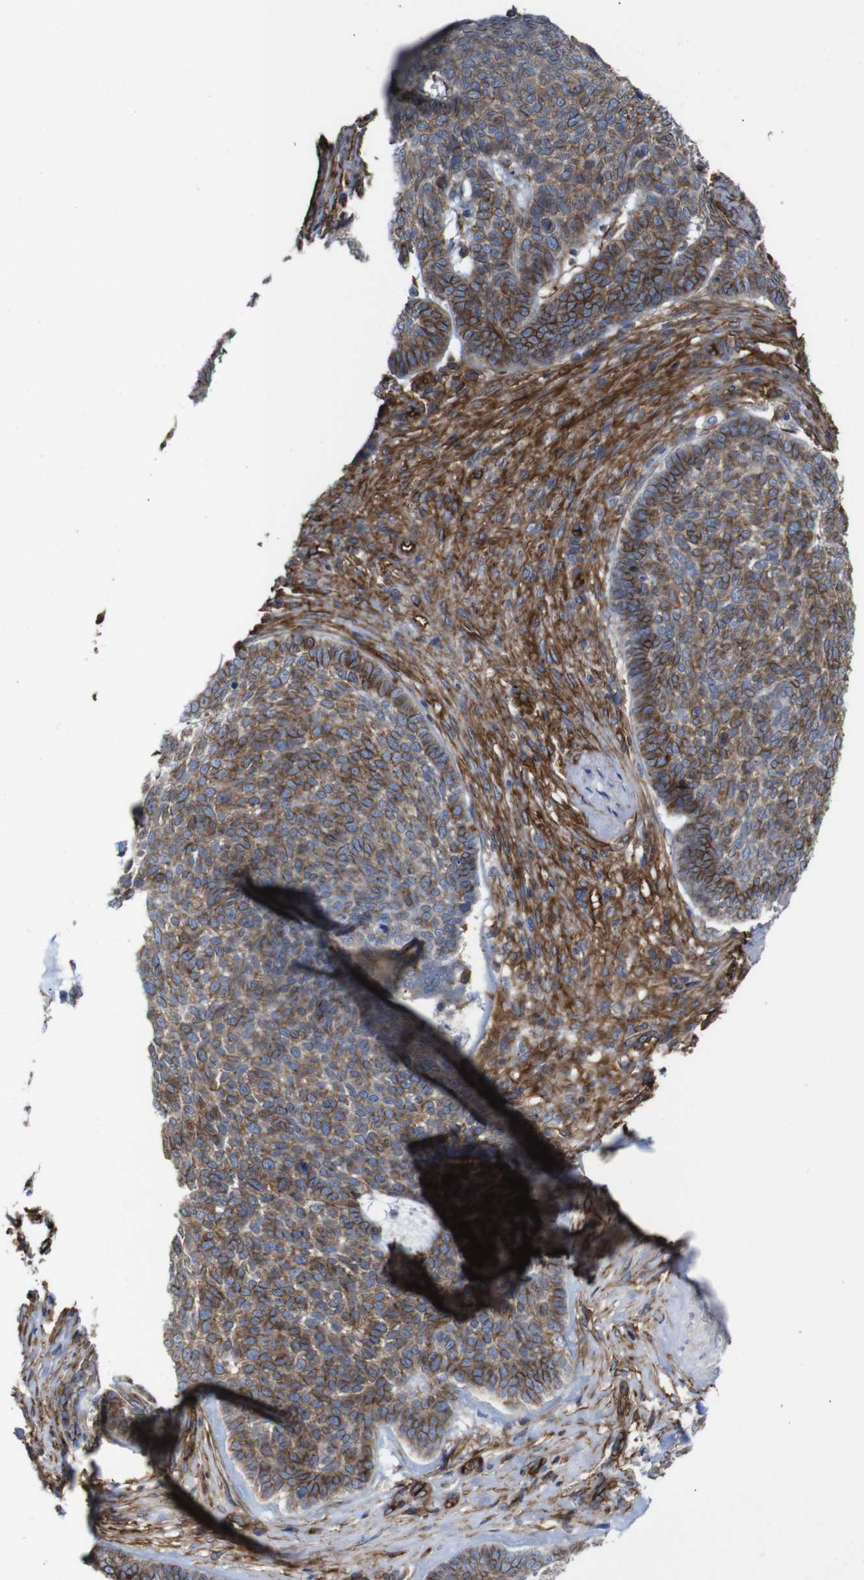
{"staining": {"intensity": "moderate", "quantity": "25%-75%", "location": "cytoplasmic/membranous"}, "tissue": "skin cancer", "cell_type": "Tumor cells", "image_type": "cancer", "snomed": [{"axis": "morphology", "description": "Basal cell carcinoma"}, {"axis": "topography", "description": "Skin"}], "caption": "Tumor cells reveal medium levels of moderate cytoplasmic/membranous staining in approximately 25%-75% of cells in skin basal cell carcinoma.", "gene": "SPTBN1", "patient": {"sex": "male", "age": 84}}